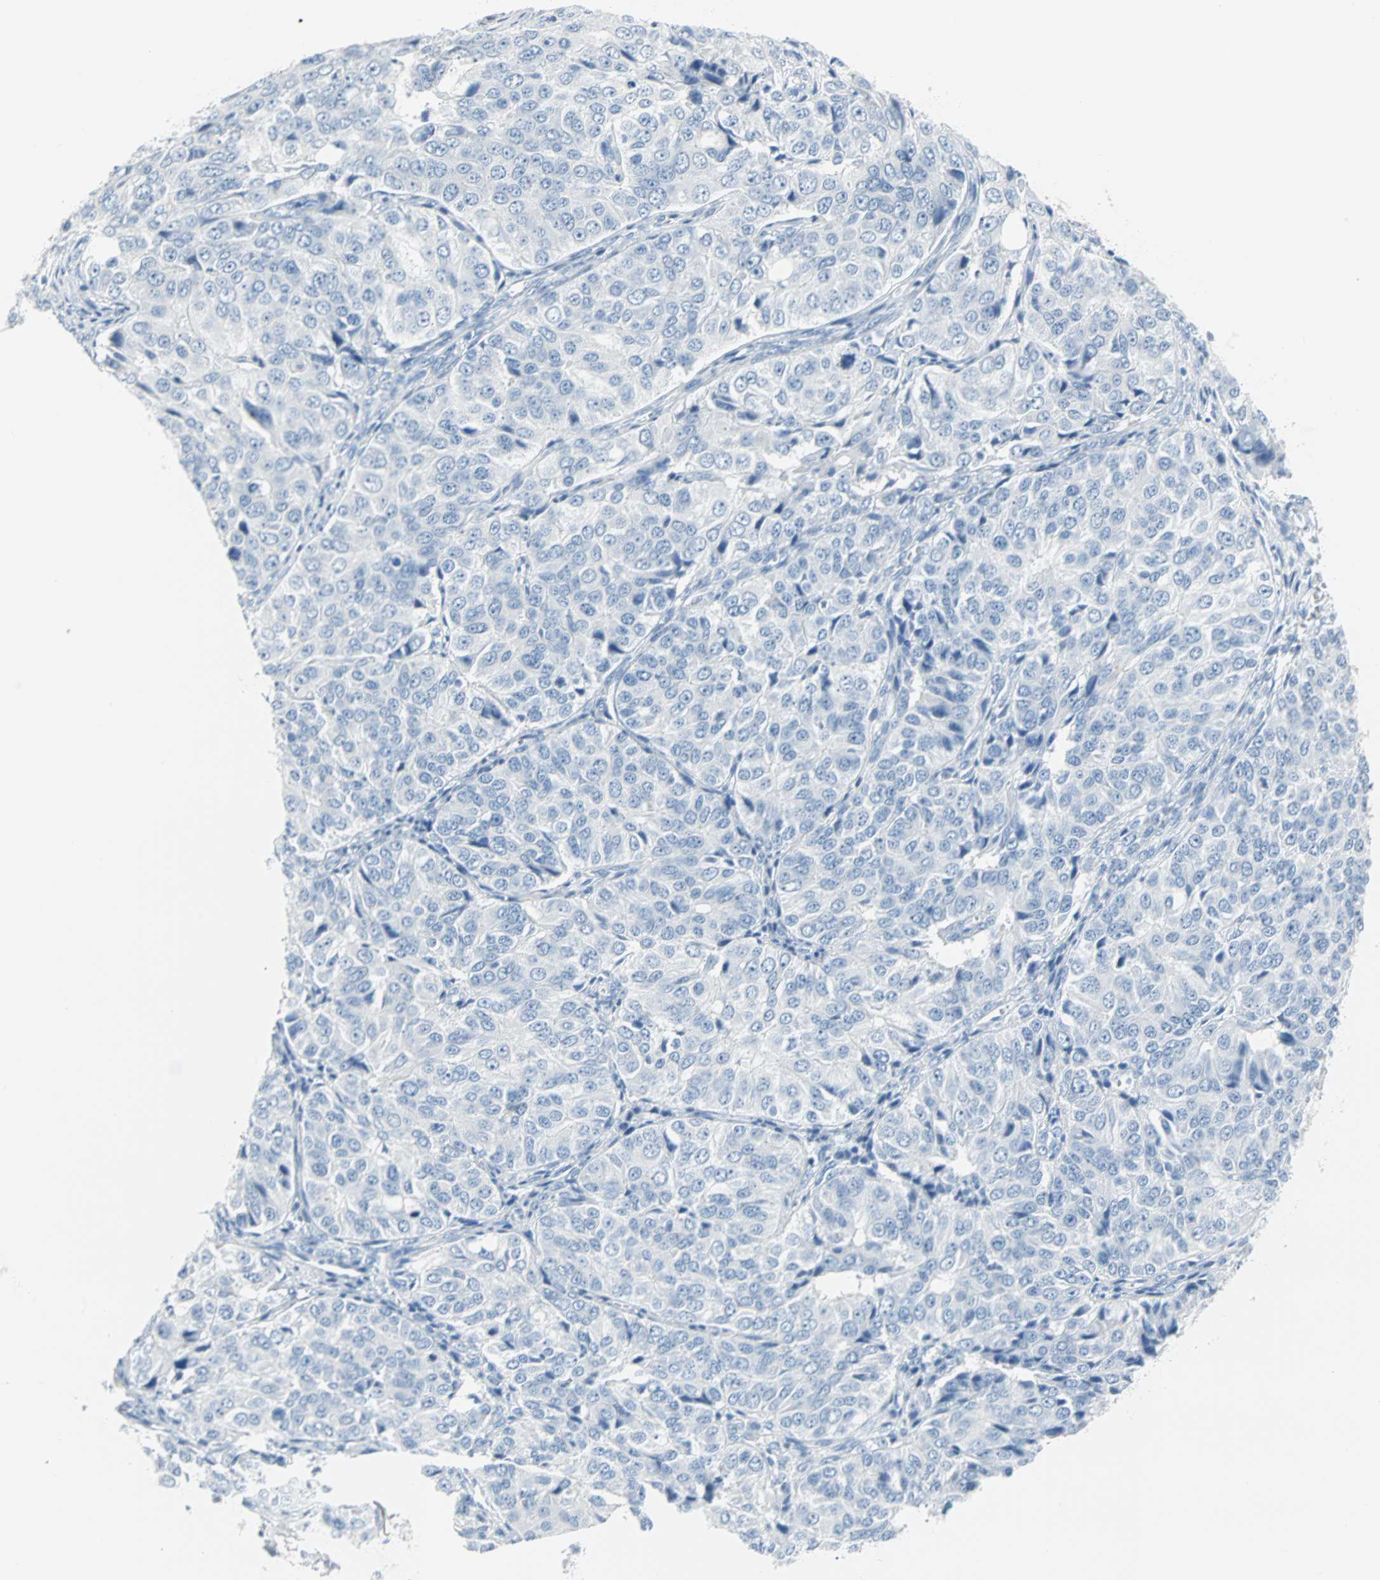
{"staining": {"intensity": "negative", "quantity": "none", "location": "none"}, "tissue": "ovarian cancer", "cell_type": "Tumor cells", "image_type": "cancer", "snomed": [{"axis": "morphology", "description": "Carcinoma, endometroid"}, {"axis": "topography", "description": "Ovary"}], "caption": "Immunohistochemical staining of ovarian endometroid carcinoma demonstrates no significant positivity in tumor cells.", "gene": "STX1A", "patient": {"sex": "female", "age": 51}}